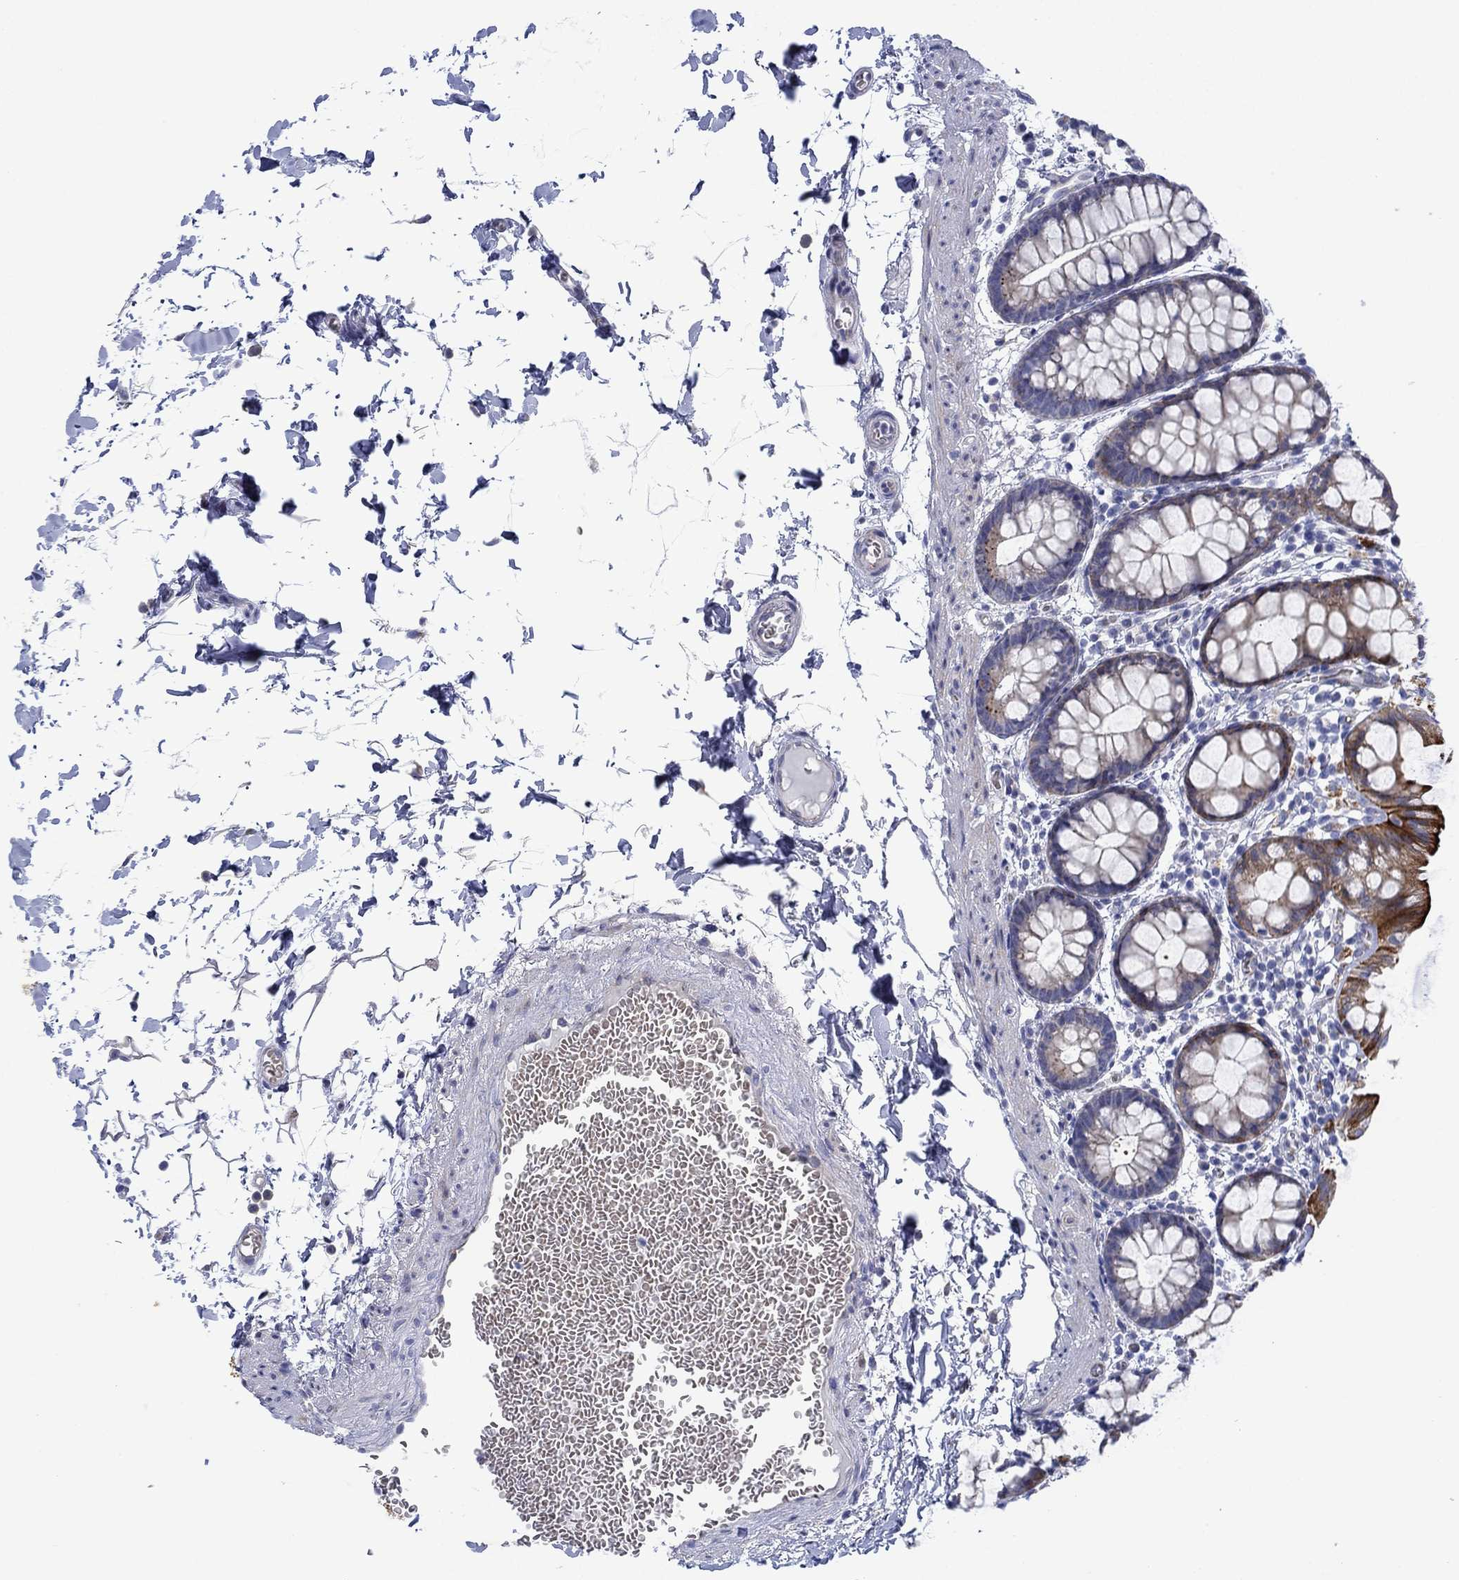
{"staining": {"intensity": "strong", "quantity": "<25%", "location": "cytoplasmic/membranous"}, "tissue": "rectum", "cell_type": "Glandular cells", "image_type": "normal", "snomed": [{"axis": "morphology", "description": "Normal tissue, NOS"}, {"axis": "topography", "description": "Rectum"}], "caption": "Brown immunohistochemical staining in benign human rectum displays strong cytoplasmic/membranous positivity in about <25% of glandular cells. The protein is stained brown, and the nuclei are stained in blue (DAB IHC with brightfield microscopy, high magnification).", "gene": "SVEP1", "patient": {"sex": "male", "age": 57}}